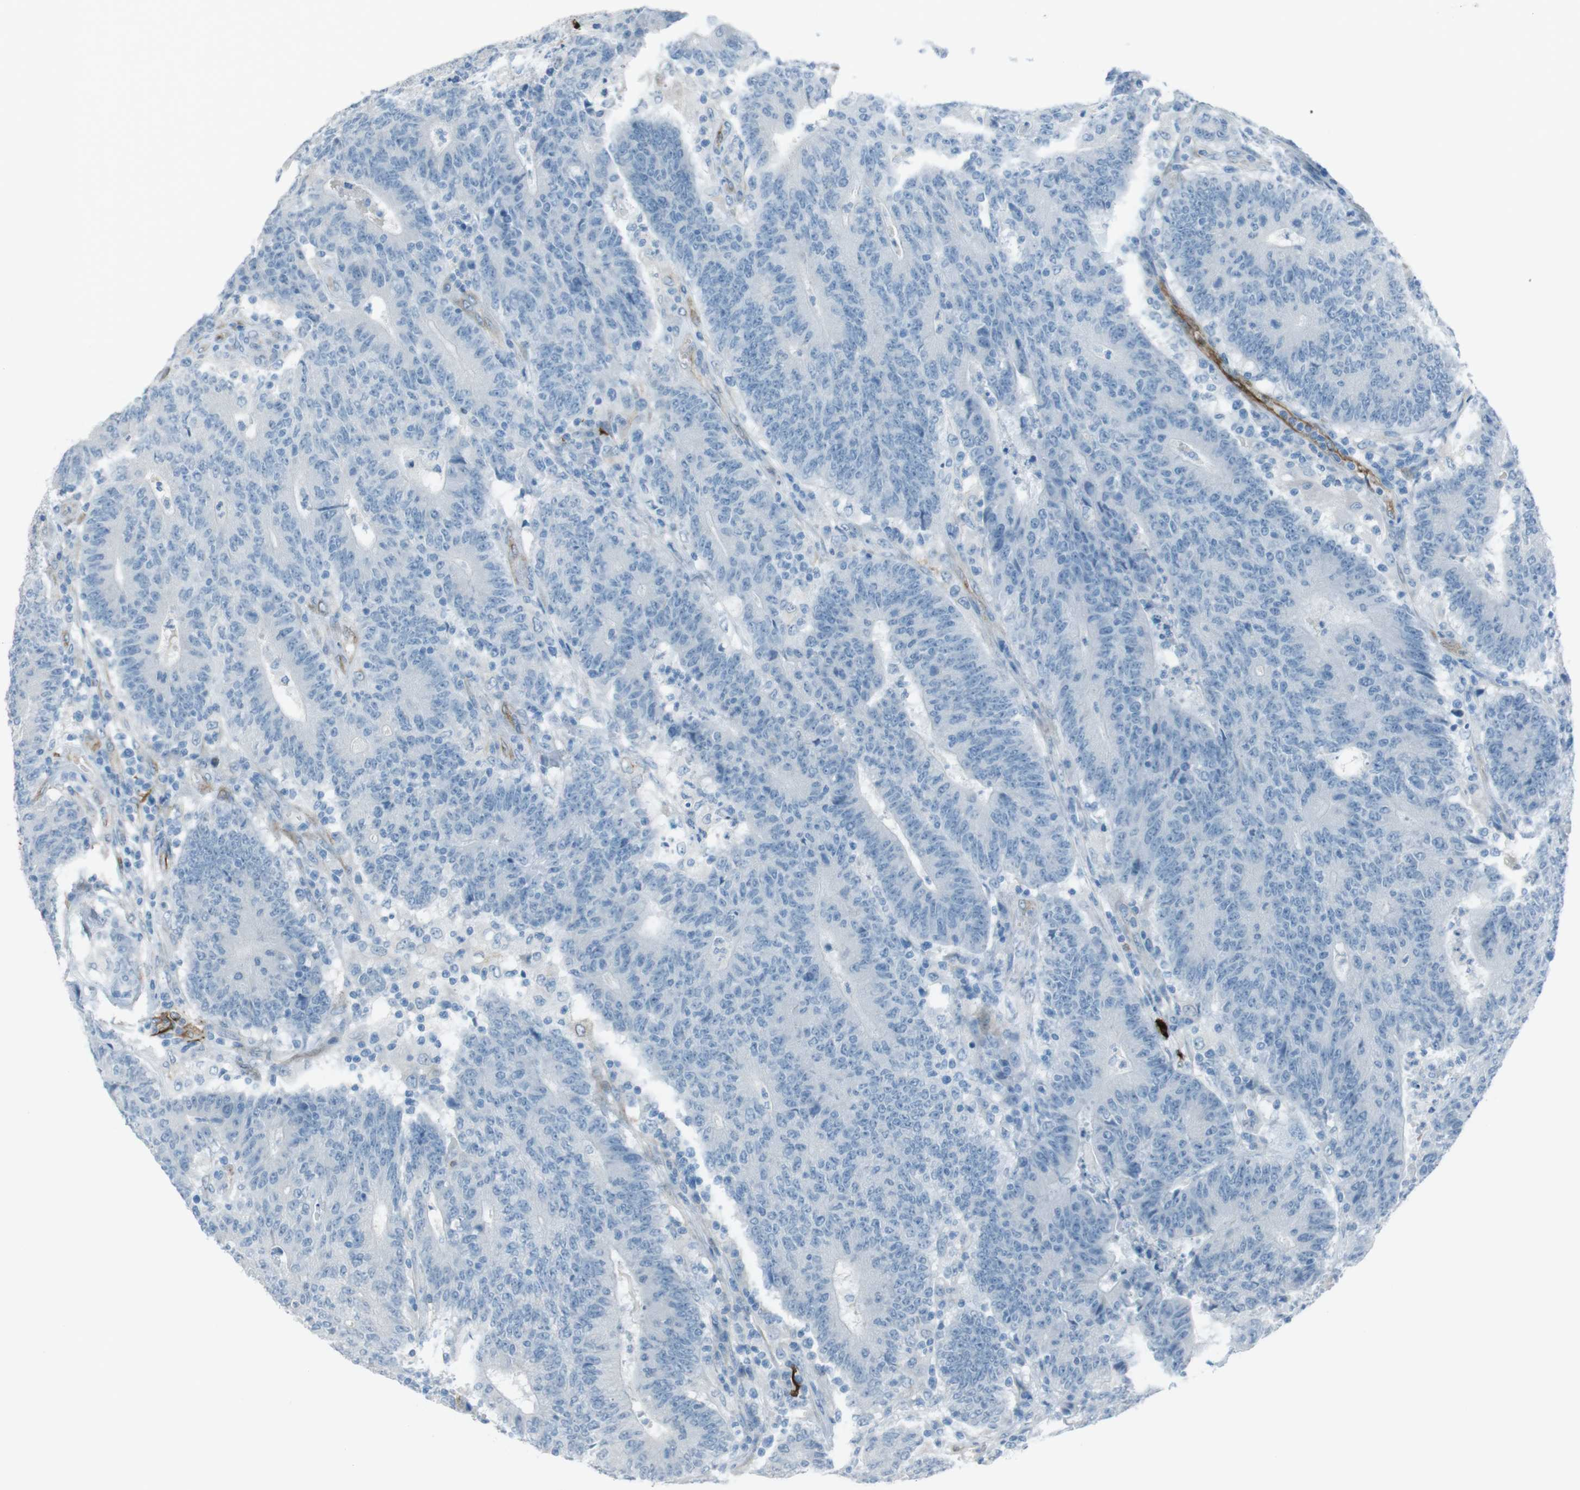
{"staining": {"intensity": "negative", "quantity": "none", "location": "none"}, "tissue": "colorectal cancer", "cell_type": "Tumor cells", "image_type": "cancer", "snomed": [{"axis": "morphology", "description": "Normal tissue, NOS"}, {"axis": "morphology", "description": "Adenocarcinoma, NOS"}, {"axis": "topography", "description": "Colon"}], "caption": "This is an immunohistochemistry micrograph of human colorectal cancer (adenocarcinoma). There is no staining in tumor cells.", "gene": "TUBB2A", "patient": {"sex": "female", "age": 75}}